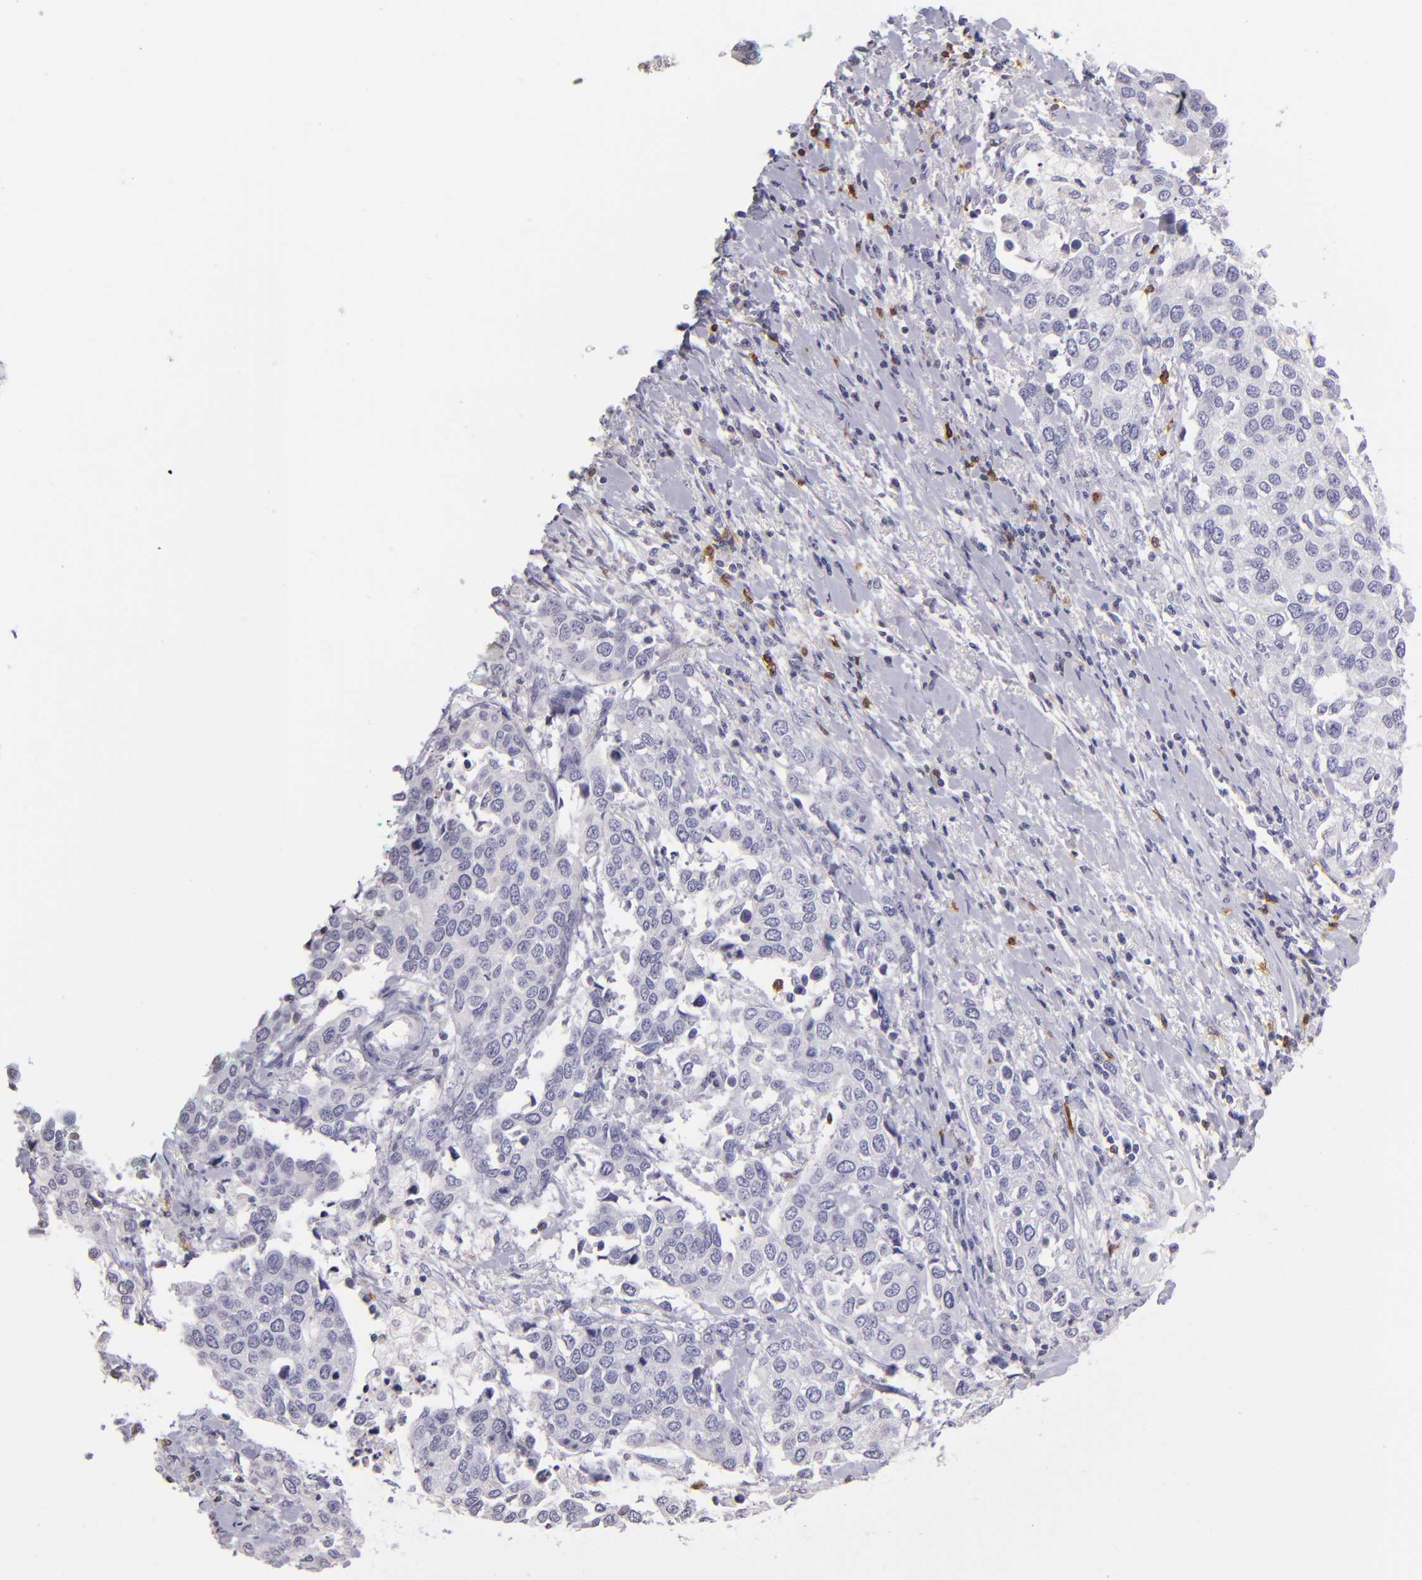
{"staining": {"intensity": "negative", "quantity": "none", "location": "none"}, "tissue": "cervical cancer", "cell_type": "Tumor cells", "image_type": "cancer", "snomed": [{"axis": "morphology", "description": "Squamous cell carcinoma, NOS"}, {"axis": "topography", "description": "Cervix"}], "caption": "A histopathology image of cervical cancer stained for a protein shows no brown staining in tumor cells.", "gene": "IL2RA", "patient": {"sex": "female", "age": 54}}